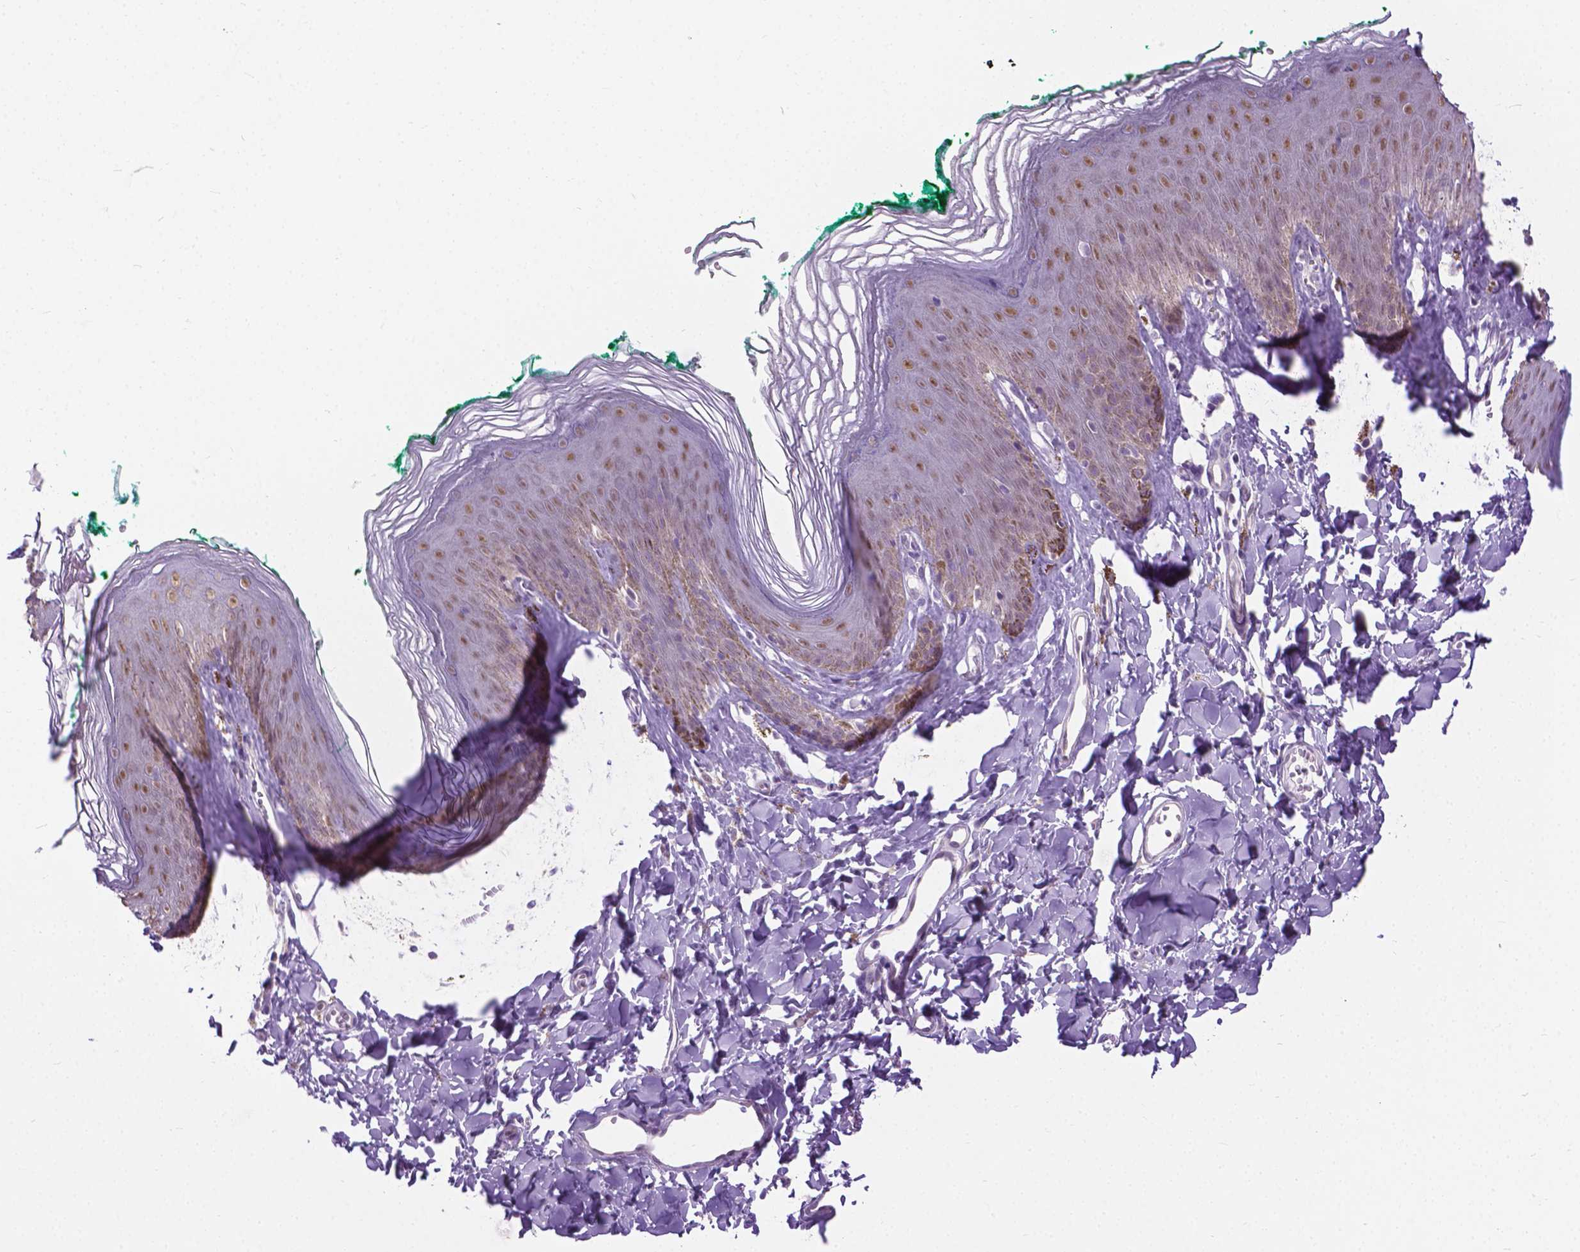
{"staining": {"intensity": "moderate", "quantity": ">75%", "location": "nuclear"}, "tissue": "skin", "cell_type": "Epidermal cells", "image_type": "normal", "snomed": [{"axis": "morphology", "description": "Normal tissue, NOS"}, {"axis": "topography", "description": "Vulva"}, {"axis": "topography", "description": "Peripheral nerve tissue"}], "caption": "Moderate nuclear staining is present in approximately >75% of epidermal cells in unremarkable skin.", "gene": "APCDD1L", "patient": {"sex": "female", "age": 66}}